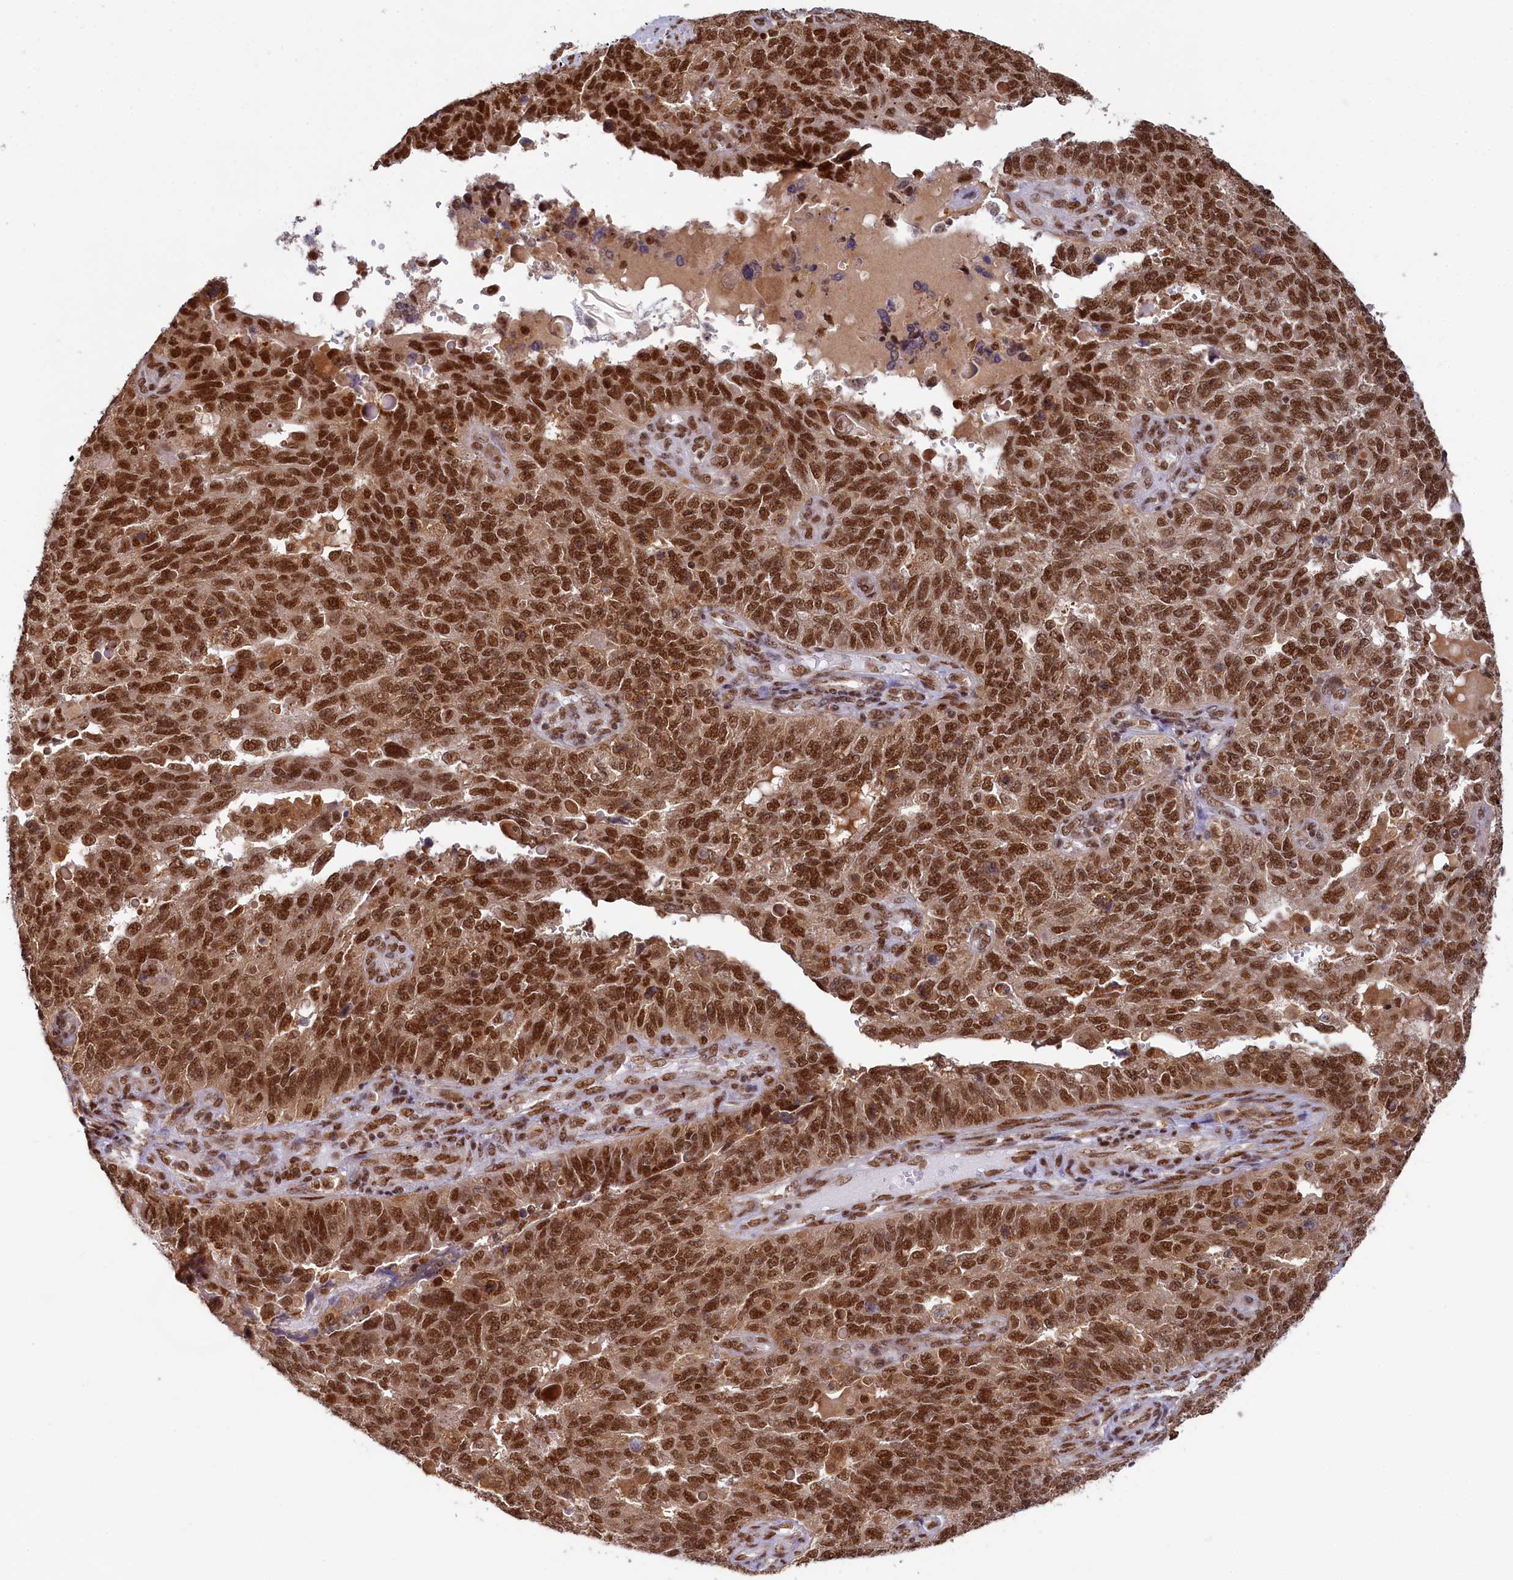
{"staining": {"intensity": "strong", "quantity": ">75%", "location": "nuclear"}, "tissue": "endometrial cancer", "cell_type": "Tumor cells", "image_type": "cancer", "snomed": [{"axis": "morphology", "description": "Adenocarcinoma, NOS"}, {"axis": "topography", "description": "Endometrium"}], "caption": "The photomicrograph demonstrates a brown stain indicating the presence of a protein in the nuclear of tumor cells in endometrial adenocarcinoma.", "gene": "PPHLN1", "patient": {"sex": "female", "age": 66}}